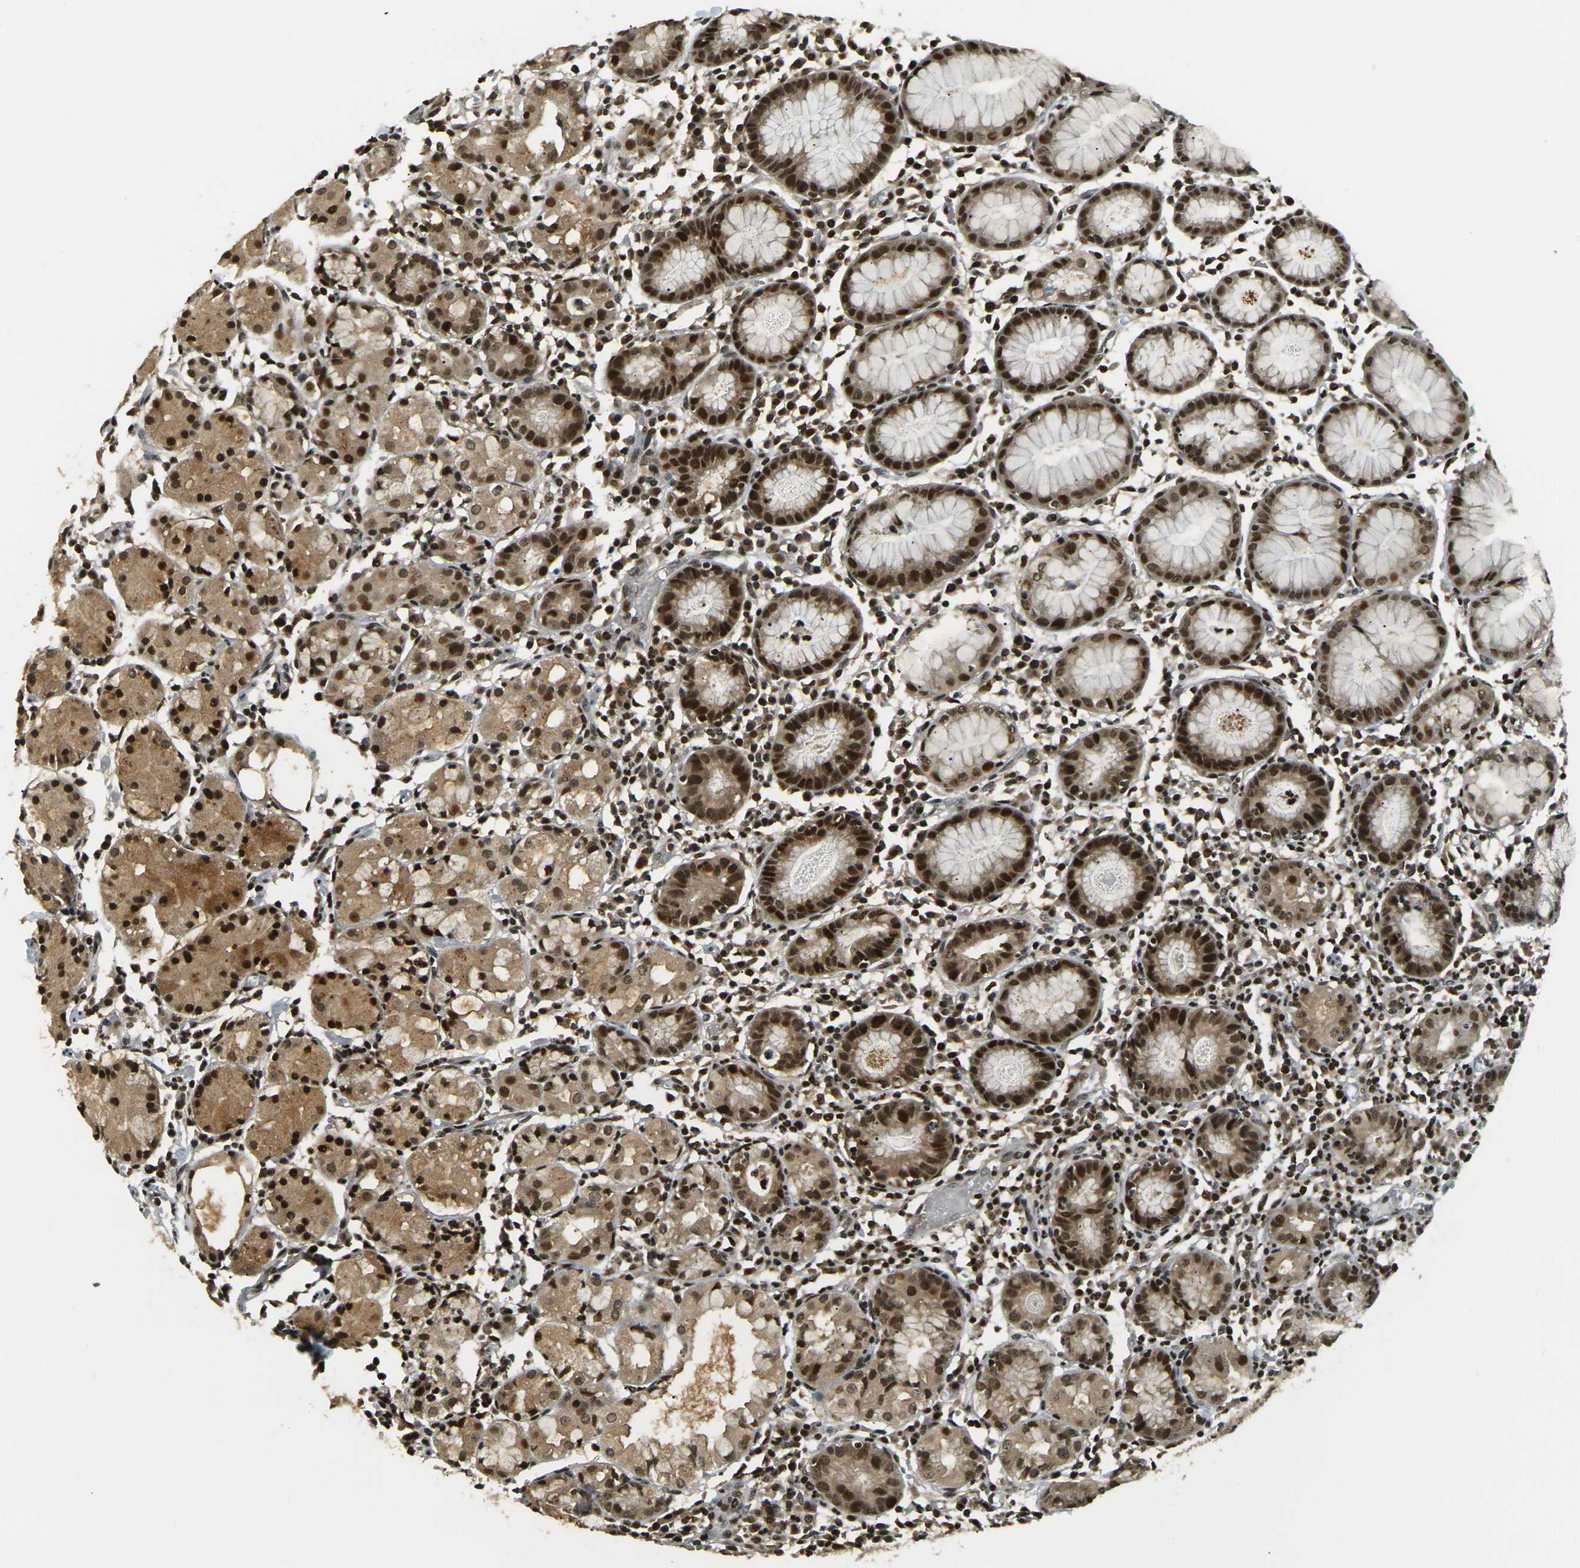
{"staining": {"intensity": "strong", "quantity": ">75%", "location": "cytoplasmic/membranous,nuclear"}, "tissue": "stomach", "cell_type": "Glandular cells", "image_type": "normal", "snomed": [{"axis": "morphology", "description": "Normal tissue, NOS"}, {"axis": "topography", "description": "Stomach"}, {"axis": "topography", "description": "Stomach, lower"}], "caption": "Protein analysis of benign stomach demonstrates strong cytoplasmic/membranous,nuclear positivity in about >75% of glandular cells. (DAB IHC, brown staining for protein, blue staining for nuclei).", "gene": "ACTL6A", "patient": {"sex": "female", "age": 75}}